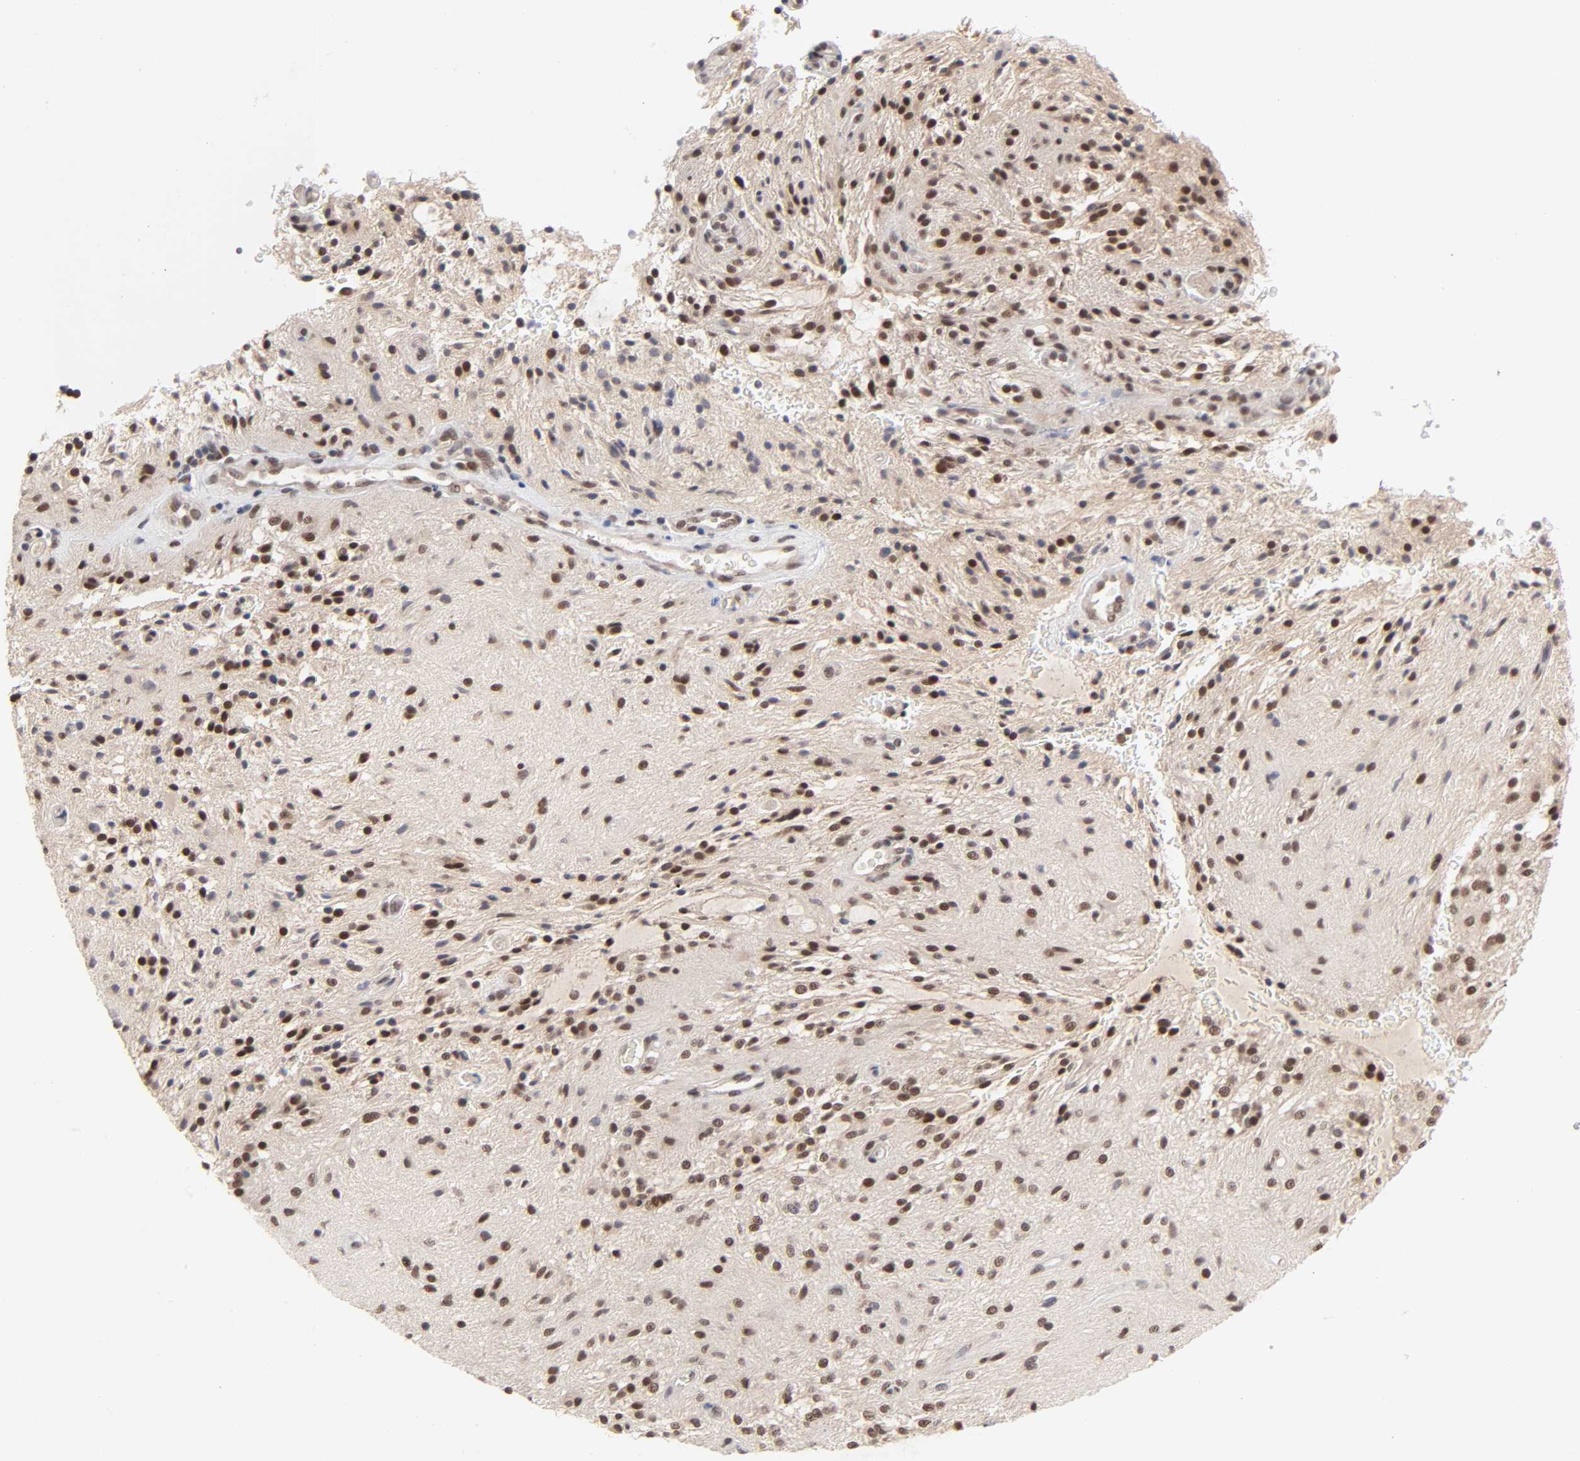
{"staining": {"intensity": "strong", "quantity": ">75%", "location": "cytoplasmic/membranous,nuclear"}, "tissue": "glioma", "cell_type": "Tumor cells", "image_type": "cancer", "snomed": [{"axis": "morphology", "description": "Glioma, malignant, NOS"}, {"axis": "topography", "description": "Cerebellum"}], "caption": "Tumor cells demonstrate high levels of strong cytoplasmic/membranous and nuclear expression in approximately >75% of cells in glioma.", "gene": "EP300", "patient": {"sex": "female", "age": 10}}